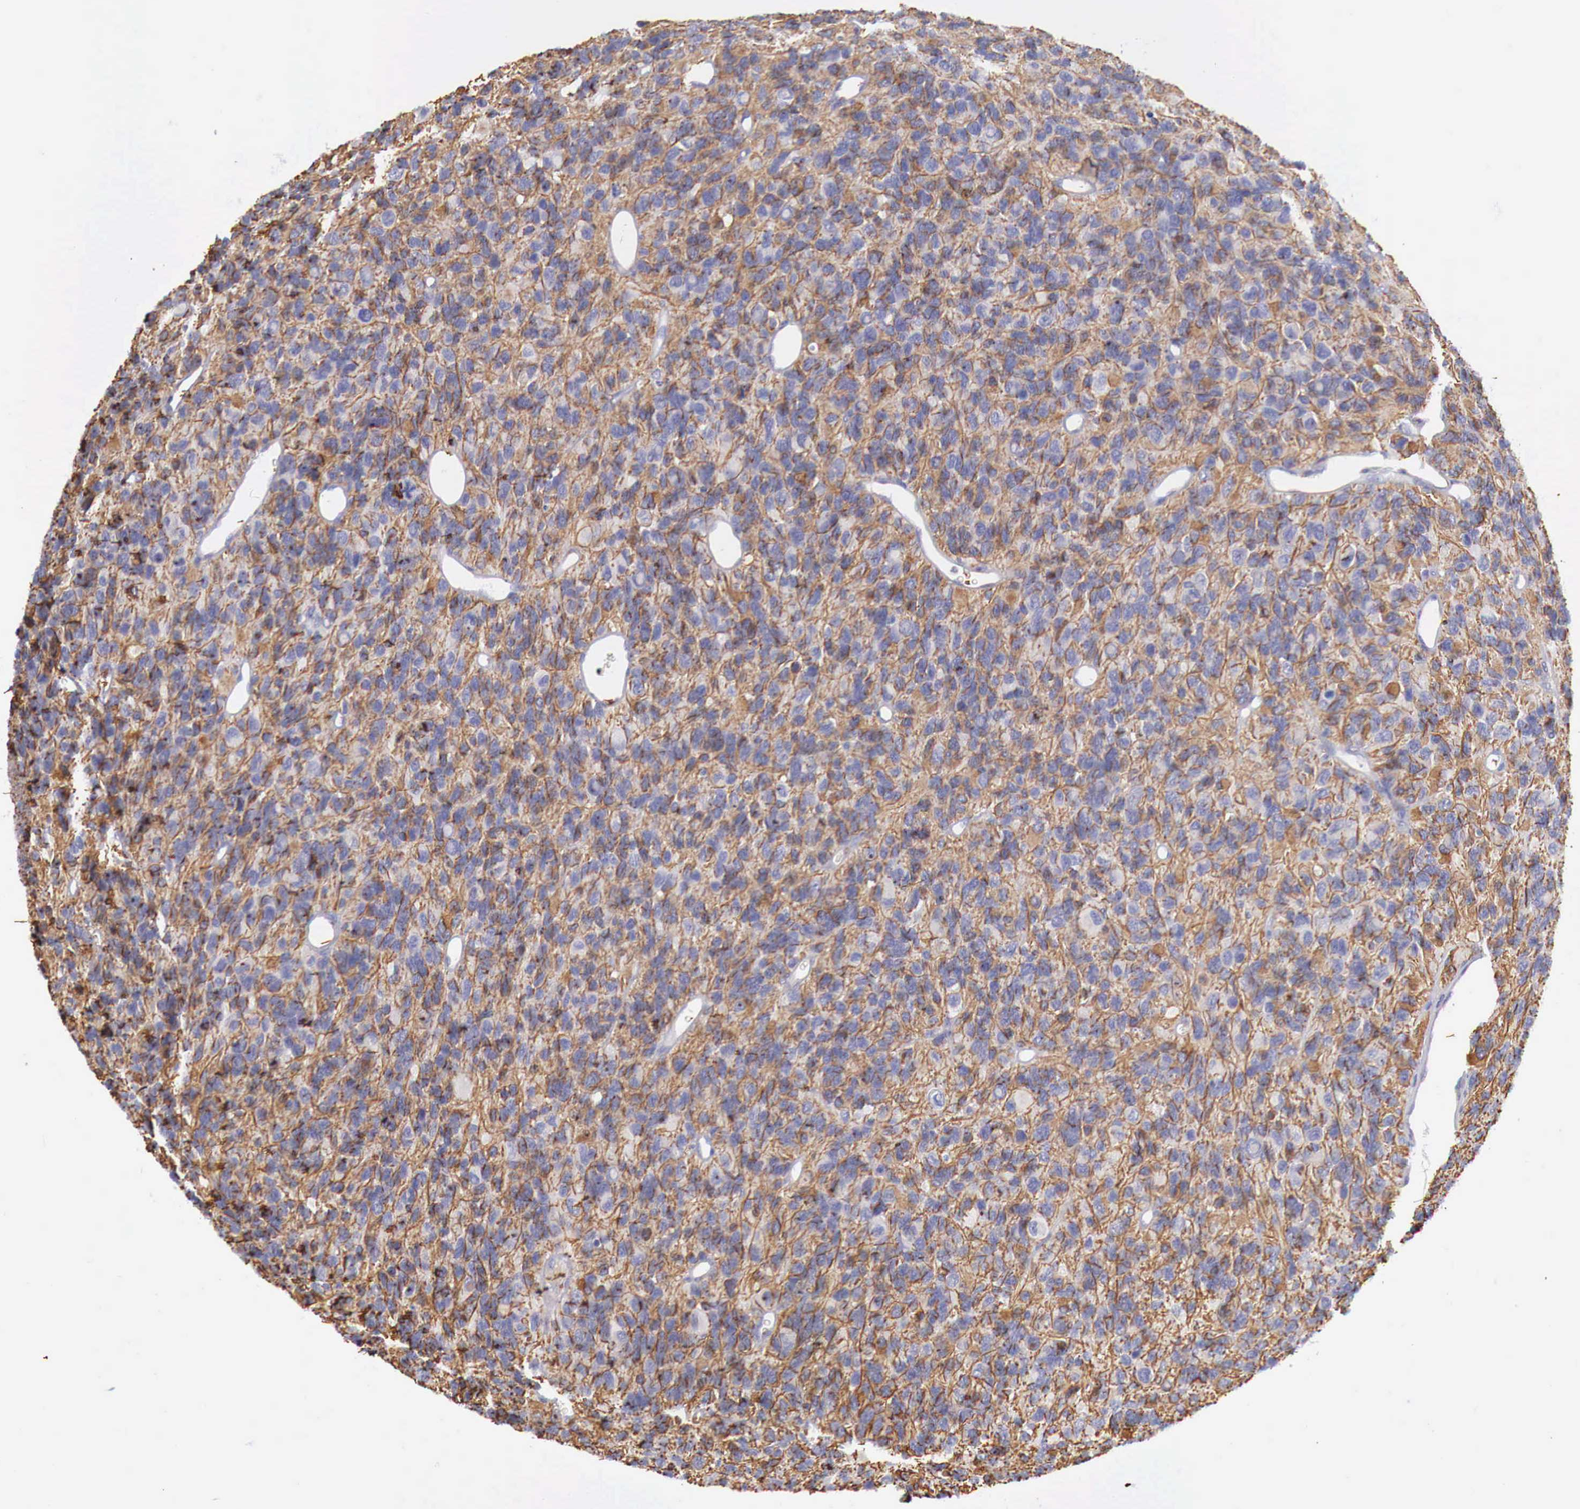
{"staining": {"intensity": "weak", "quantity": "25%-75%", "location": "cytoplasmic/membranous"}, "tissue": "glioma", "cell_type": "Tumor cells", "image_type": "cancer", "snomed": [{"axis": "morphology", "description": "Glioma, malignant, High grade"}, {"axis": "topography", "description": "Brain"}], "caption": "About 25%-75% of tumor cells in glioma exhibit weak cytoplasmic/membranous protein positivity as visualized by brown immunohistochemical staining.", "gene": "KLHDC7B", "patient": {"sex": "male", "age": 77}}